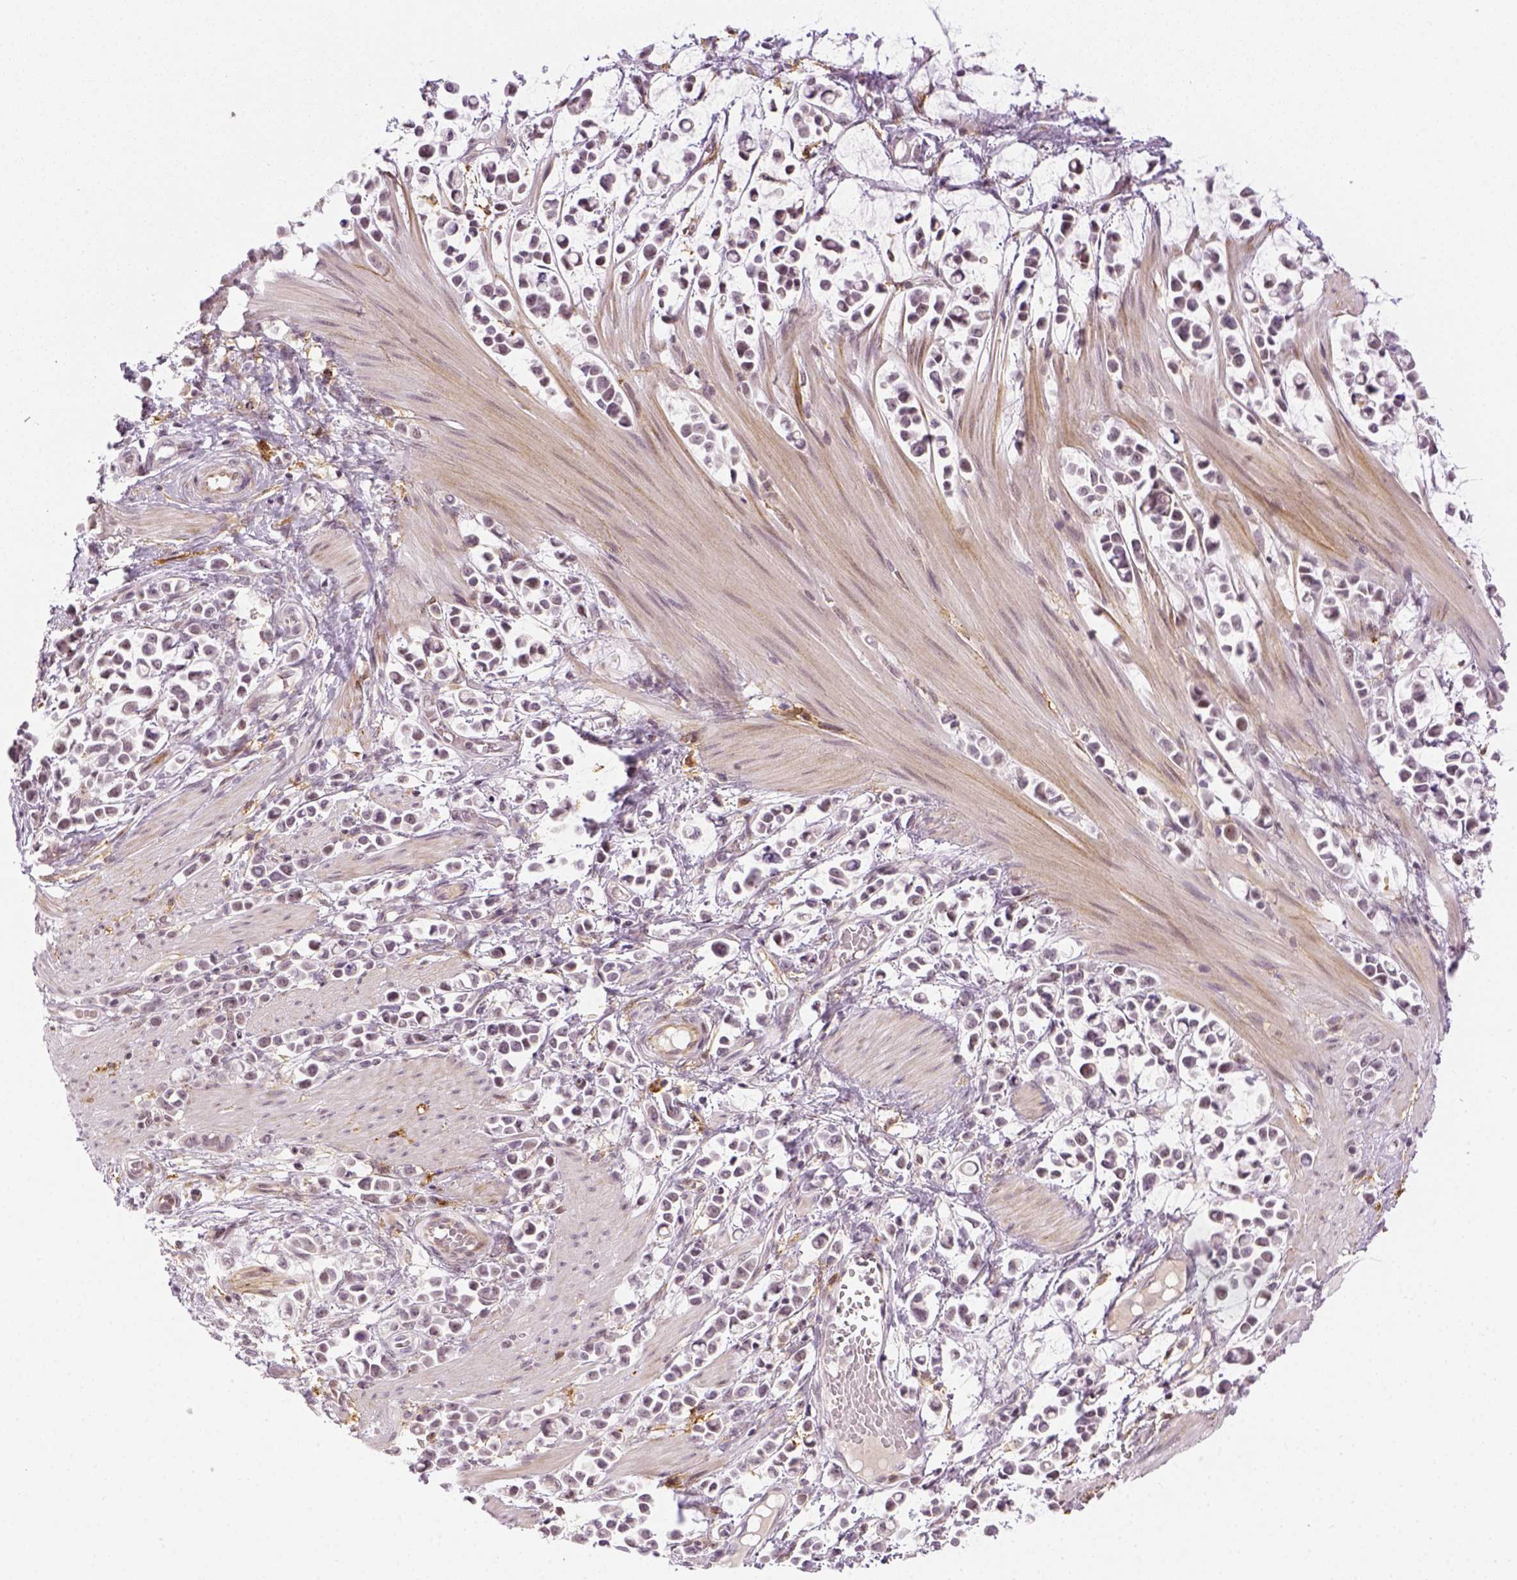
{"staining": {"intensity": "negative", "quantity": "none", "location": "none"}, "tissue": "stomach cancer", "cell_type": "Tumor cells", "image_type": "cancer", "snomed": [{"axis": "morphology", "description": "Adenocarcinoma, NOS"}, {"axis": "topography", "description": "Stomach"}], "caption": "An immunohistochemistry histopathology image of adenocarcinoma (stomach) is shown. There is no staining in tumor cells of adenocarcinoma (stomach).", "gene": "CD14", "patient": {"sex": "male", "age": 82}}